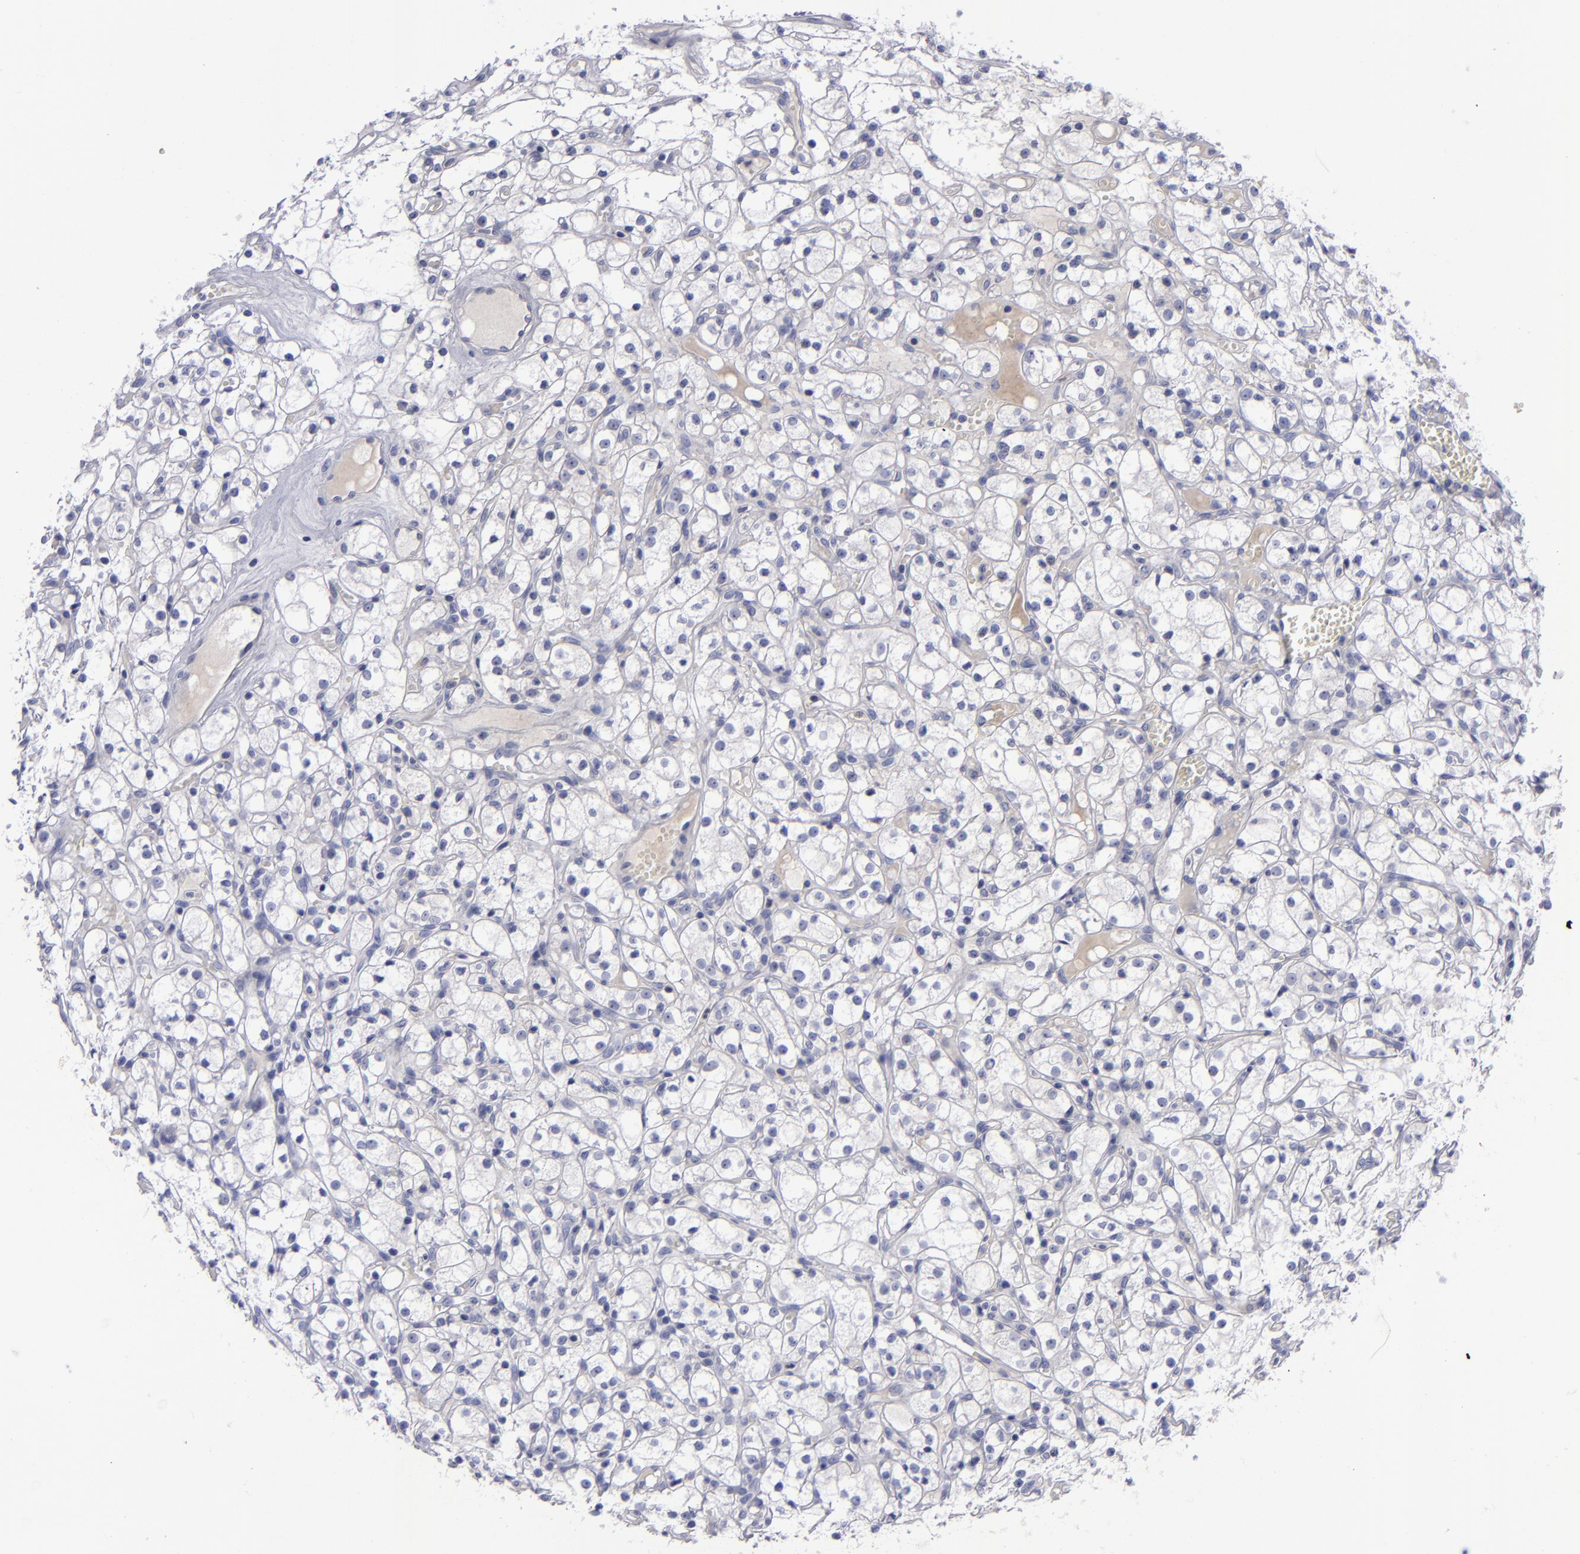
{"staining": {"intensity": "negative", "quantity": "none", "location": "none"}, "tissue": "renal cancer", "cell_type": "Tumor cells", "image_type": "cancer", "snomed": [{"axis": "morphology", "description": "Adenocarcinoma, NOS"}, {"axis": "topography", "description": "Kidney"}], "caption": "The micrograph displays no staining of tumor cells in renal cancer (adenocarcinoma). (DAB IHC, high magnification).", "gene": "AURKA", "patient": {"sex": "male", "age": 61}}